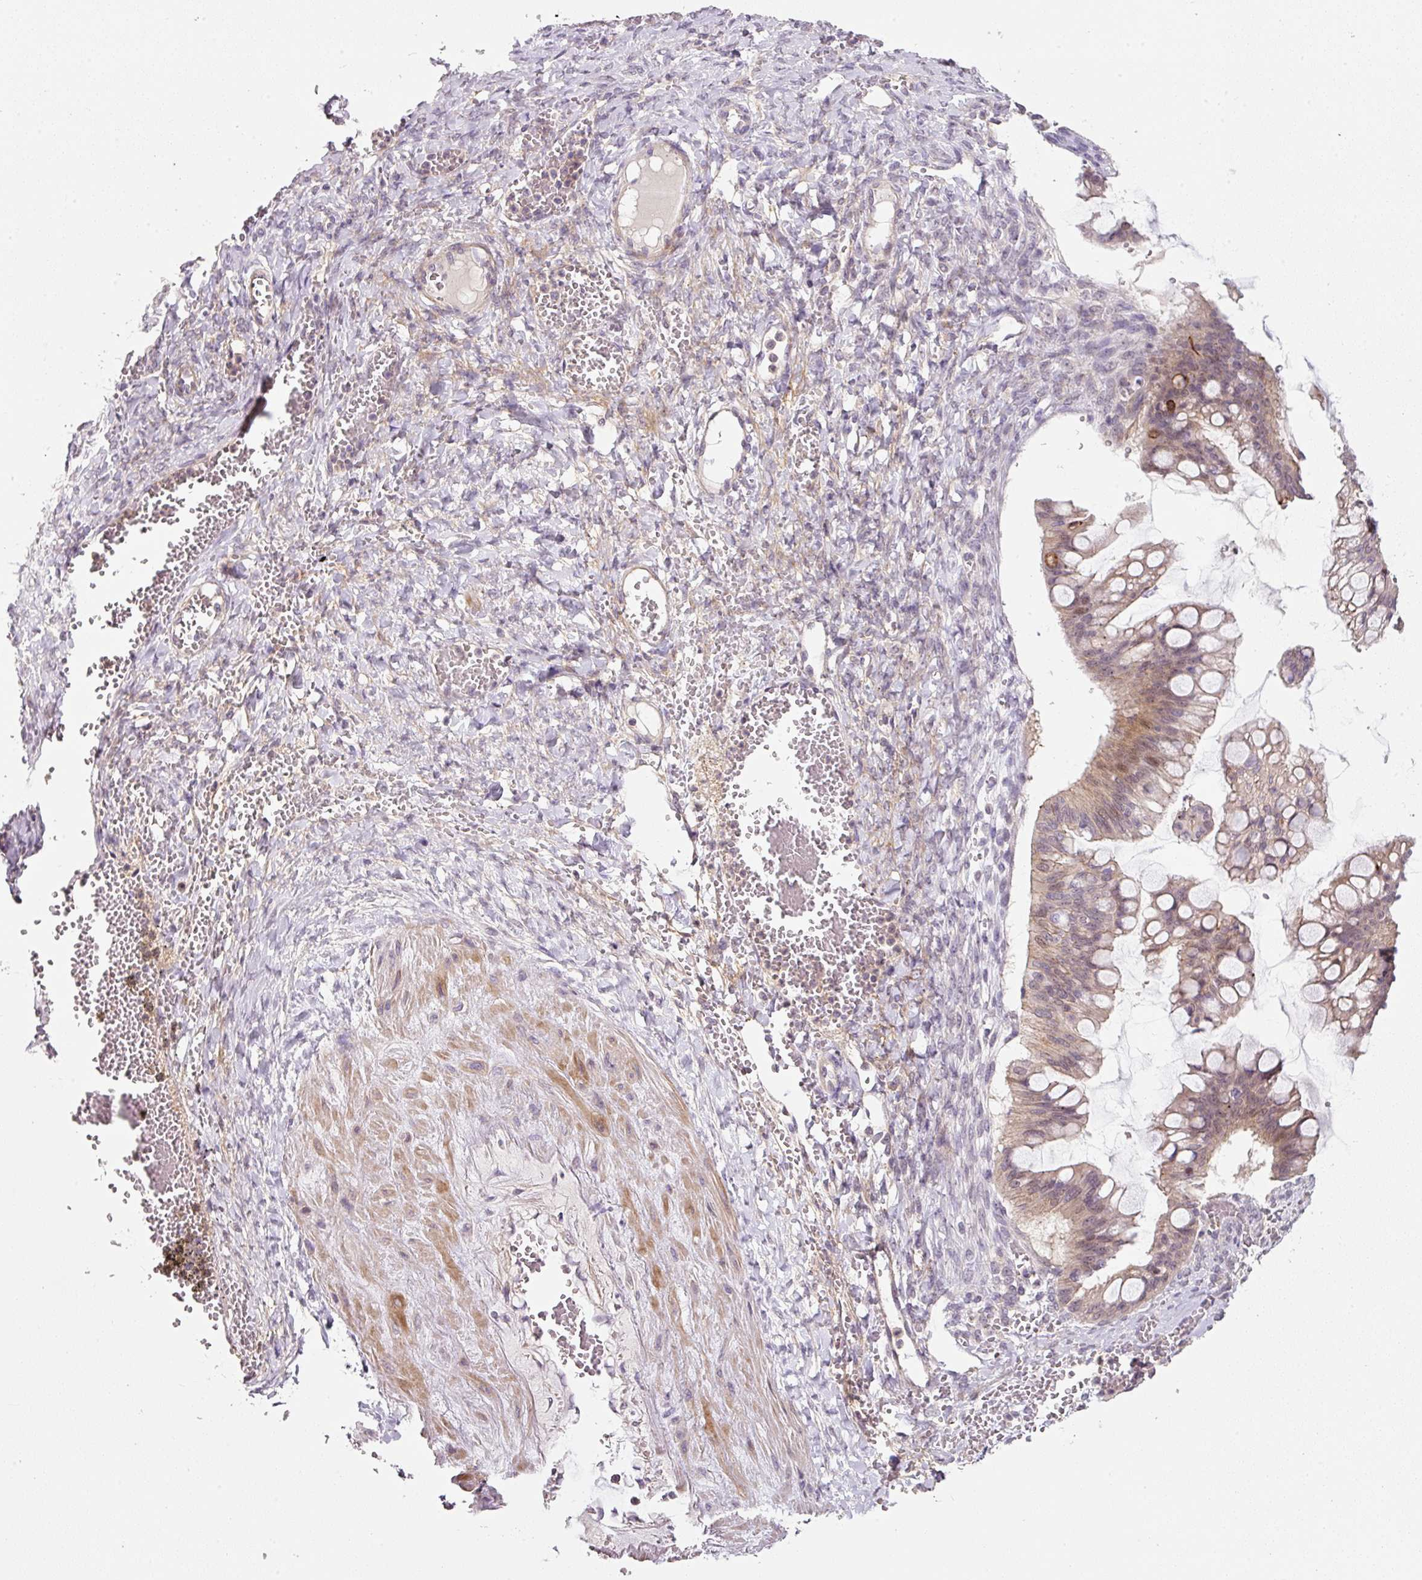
{"staining": {"intensity": "moderate", "quantity": "<25%", "location": "cytoplasmic/membranous"}, "tissue": "ovarian cancer", "cell_type": "Tumor cells", "image_type": "cancer", "snomed": [{"axis": "morphology", "description": "Cystadenocarcinoma, mucinous, NOS"}, {"axis": "topography", "description": "Ovary"}], "caption": "A histopathology image of mucinous cystadenocarcinoma (ovarian) stained for a protein shows moderate cytoplasmic/membranous brown staining in tumor cells. (brown staining indicates protein expression, while blue staining denotes nuclei).", "gene": "TIRAP", "patient": {"sex": "female", "age": 73}}